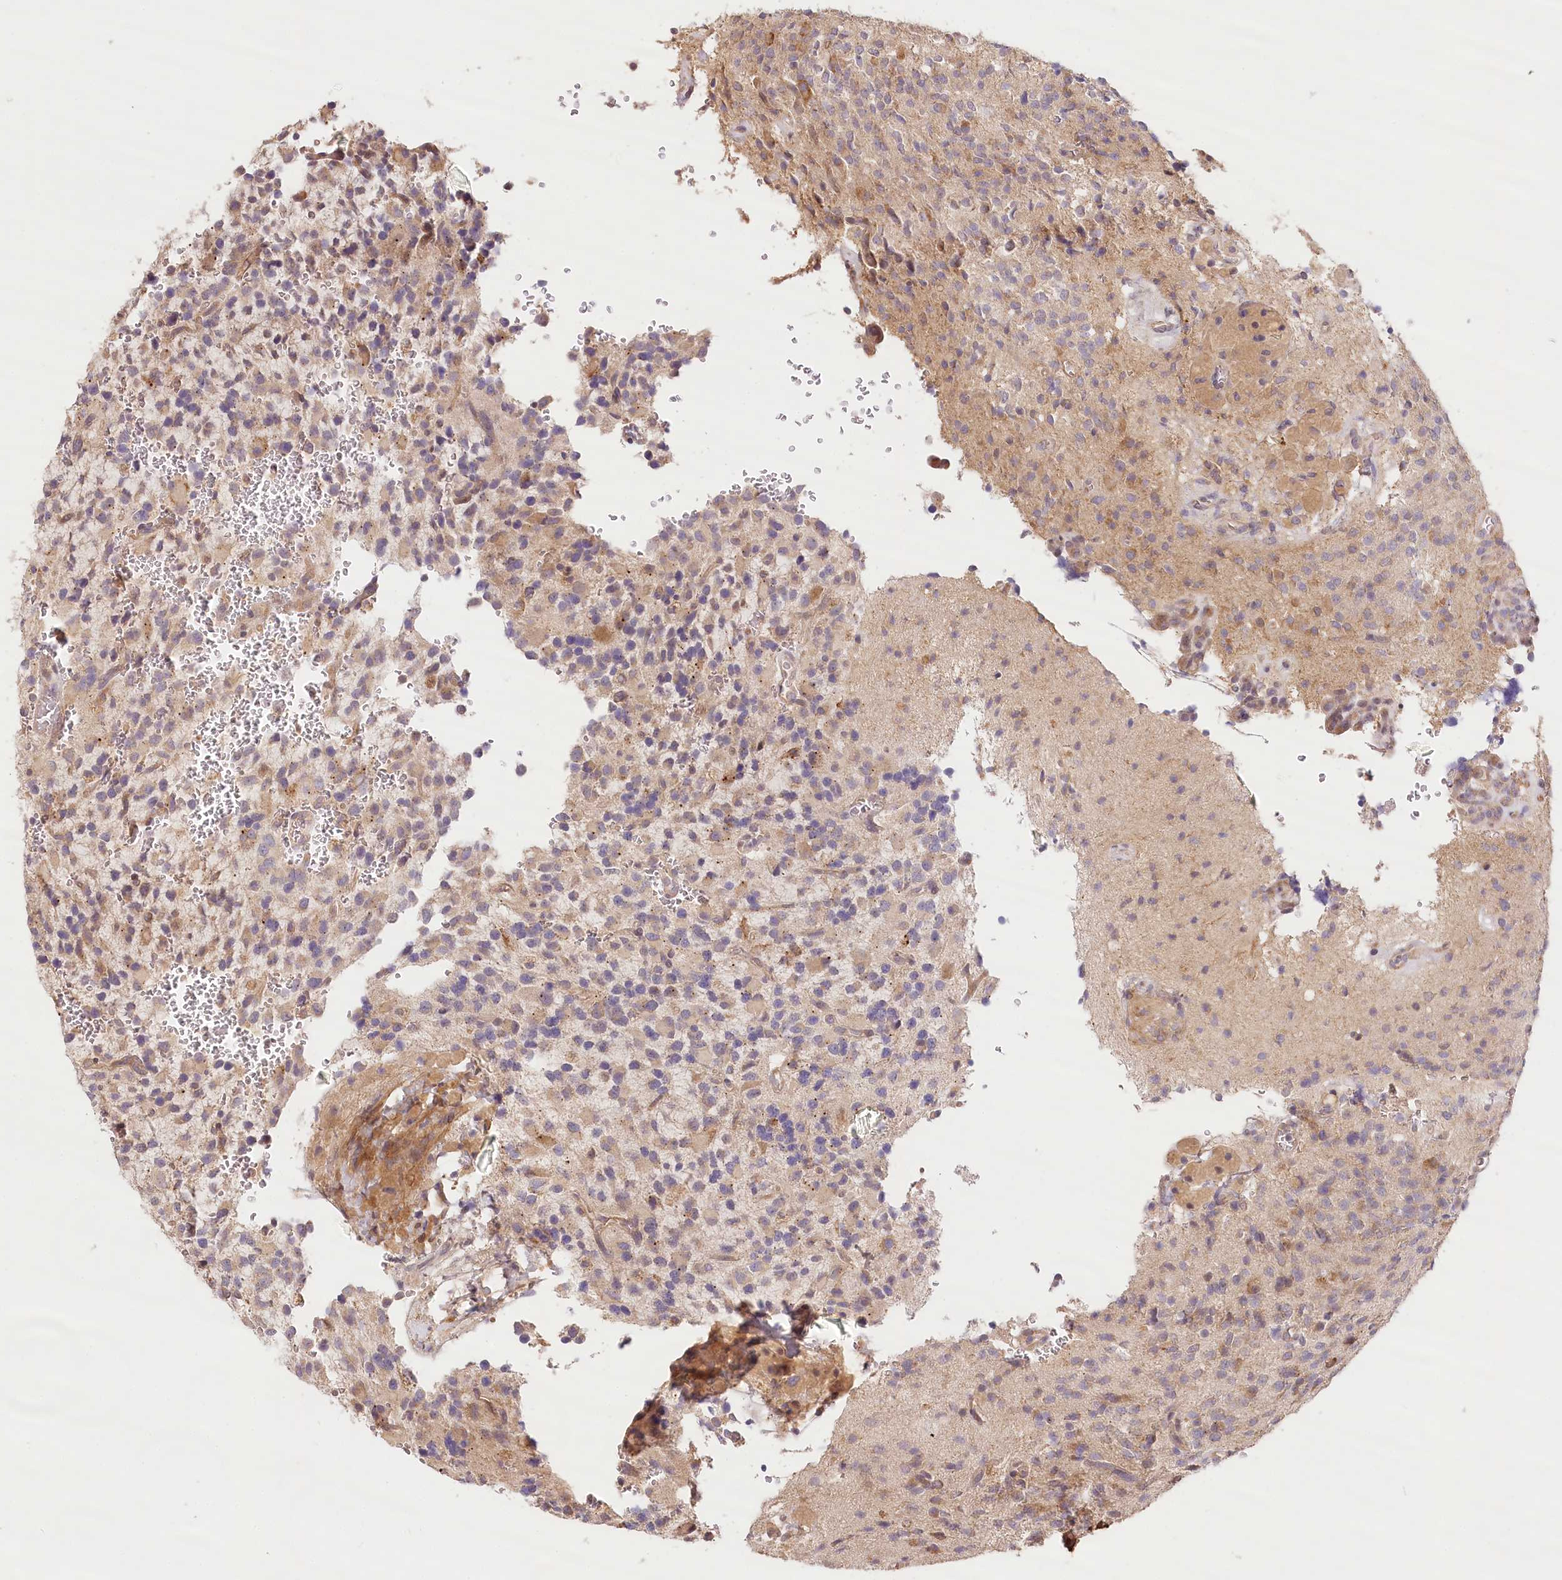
{"staining": {"intensity": "weak", "quantity": "<25%", "location": "cytoplasmic/membranous"}, "tissue": "glioma", "cell_type": "Tumor cells", "image_type": "cancer", "snomed": [{"axis": "morphology", "description": "Glioma, malignant, High grade"}, {"axis": "topography", "description": "Brain"}], "caption": "A histopathology image of high-grade glioma (malignant) stained for a protein demonstrates no brown staining in tumor cells.", "gene": "LSS", "patient": {"sex": "male", "age": 34}}